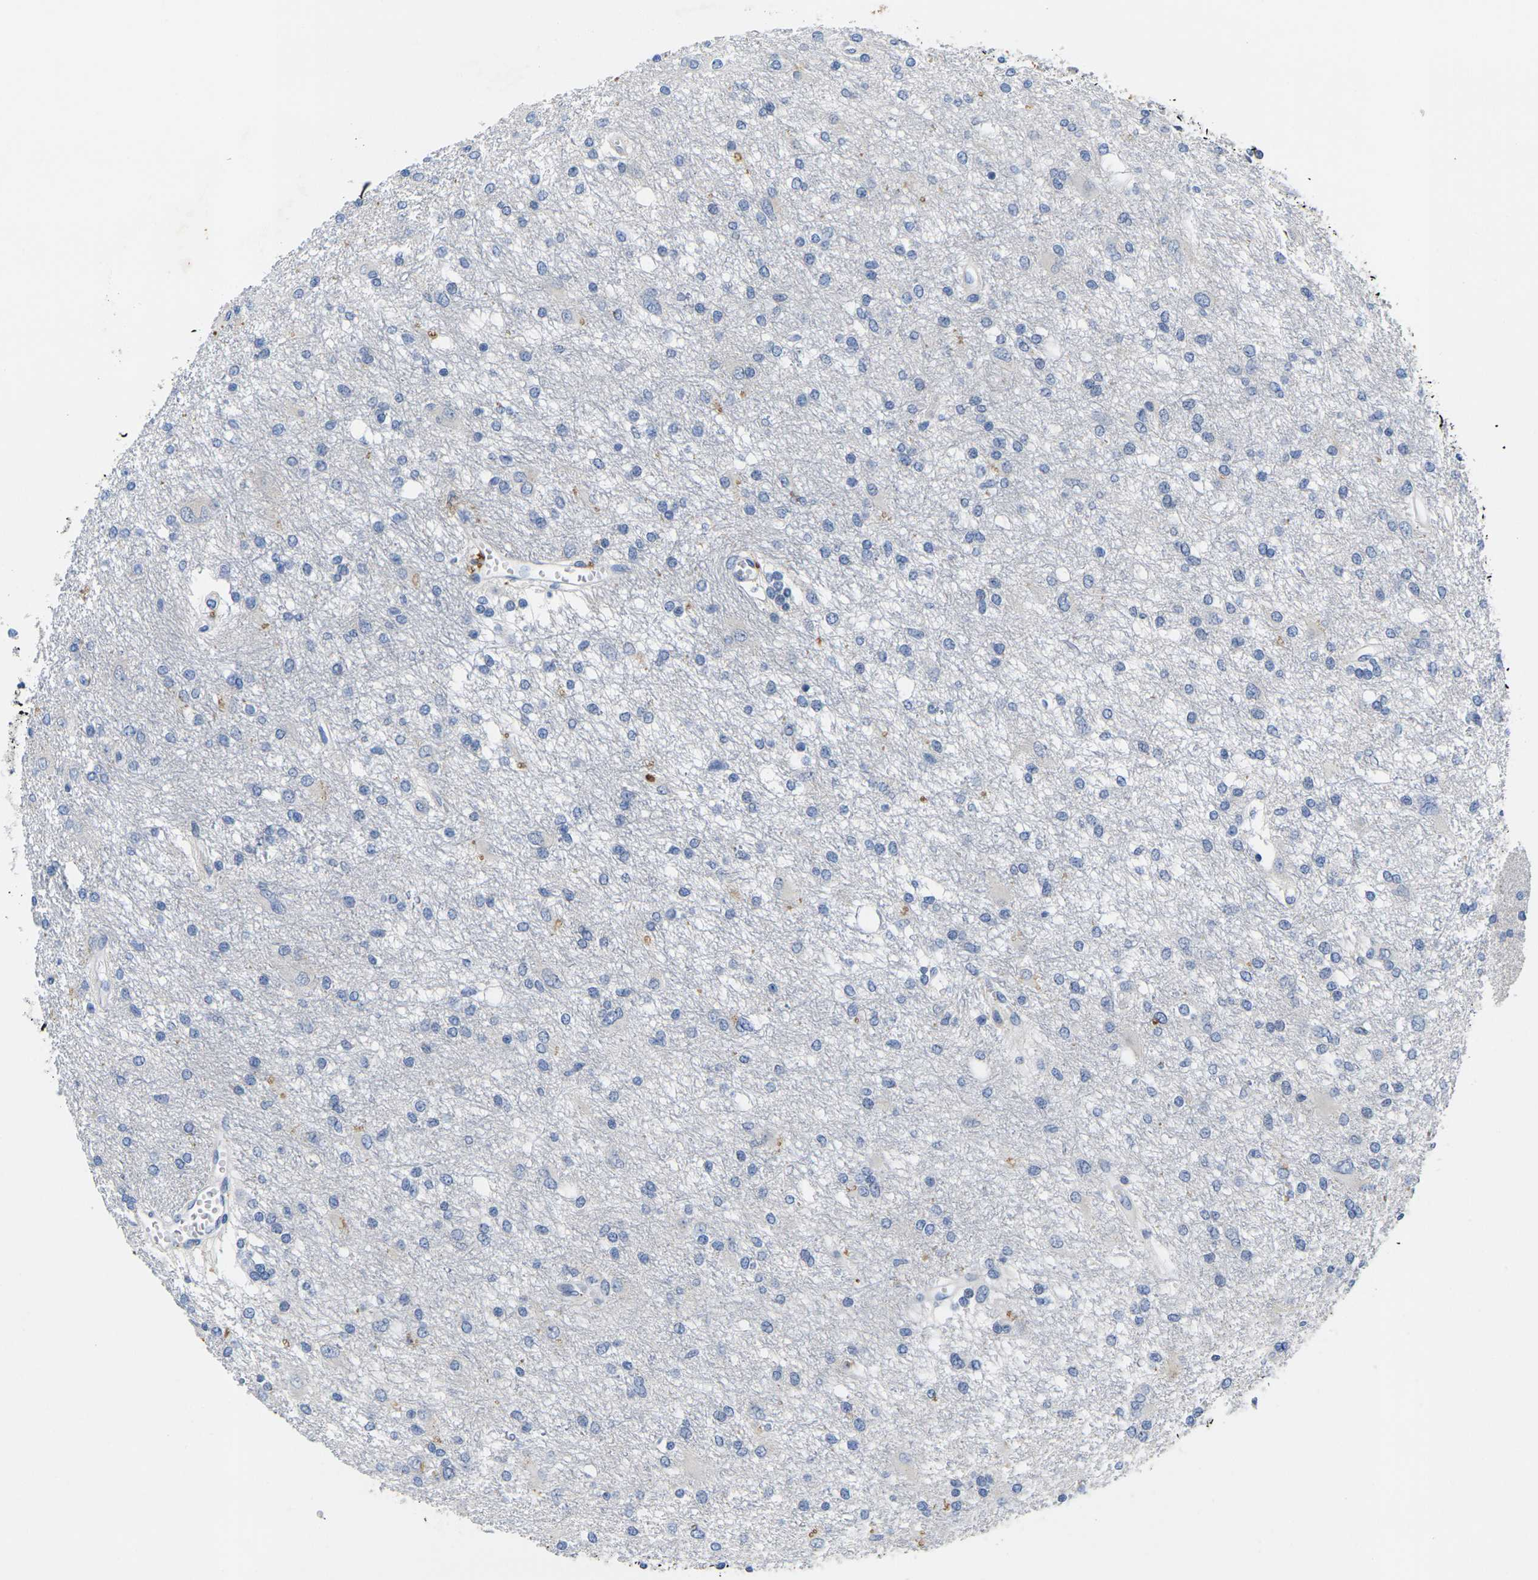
{"staining": {"intensity": "moderate", "quantity": "<25%", "location": "cytoplasmic/membranous"}, "tissue": "glioma", "cell_type": "Tumor cells", "image_type": "cancer", "snomed": [{"axis": "morphology", "description": "Glioma, malignant, High grade"}, {"axis": "topography", "description": "Brain"}], "caption": "This image shows malignant glioma (high-grade) stained with immunohistochemistry to label a protein in brown. The cytoplasmic/membranous of tumor cells show moderate positivity for the protein. Nuclei are counter-stained blue.", "gene": "NOCT", "patient": {"sex": "female", "age": 59}}